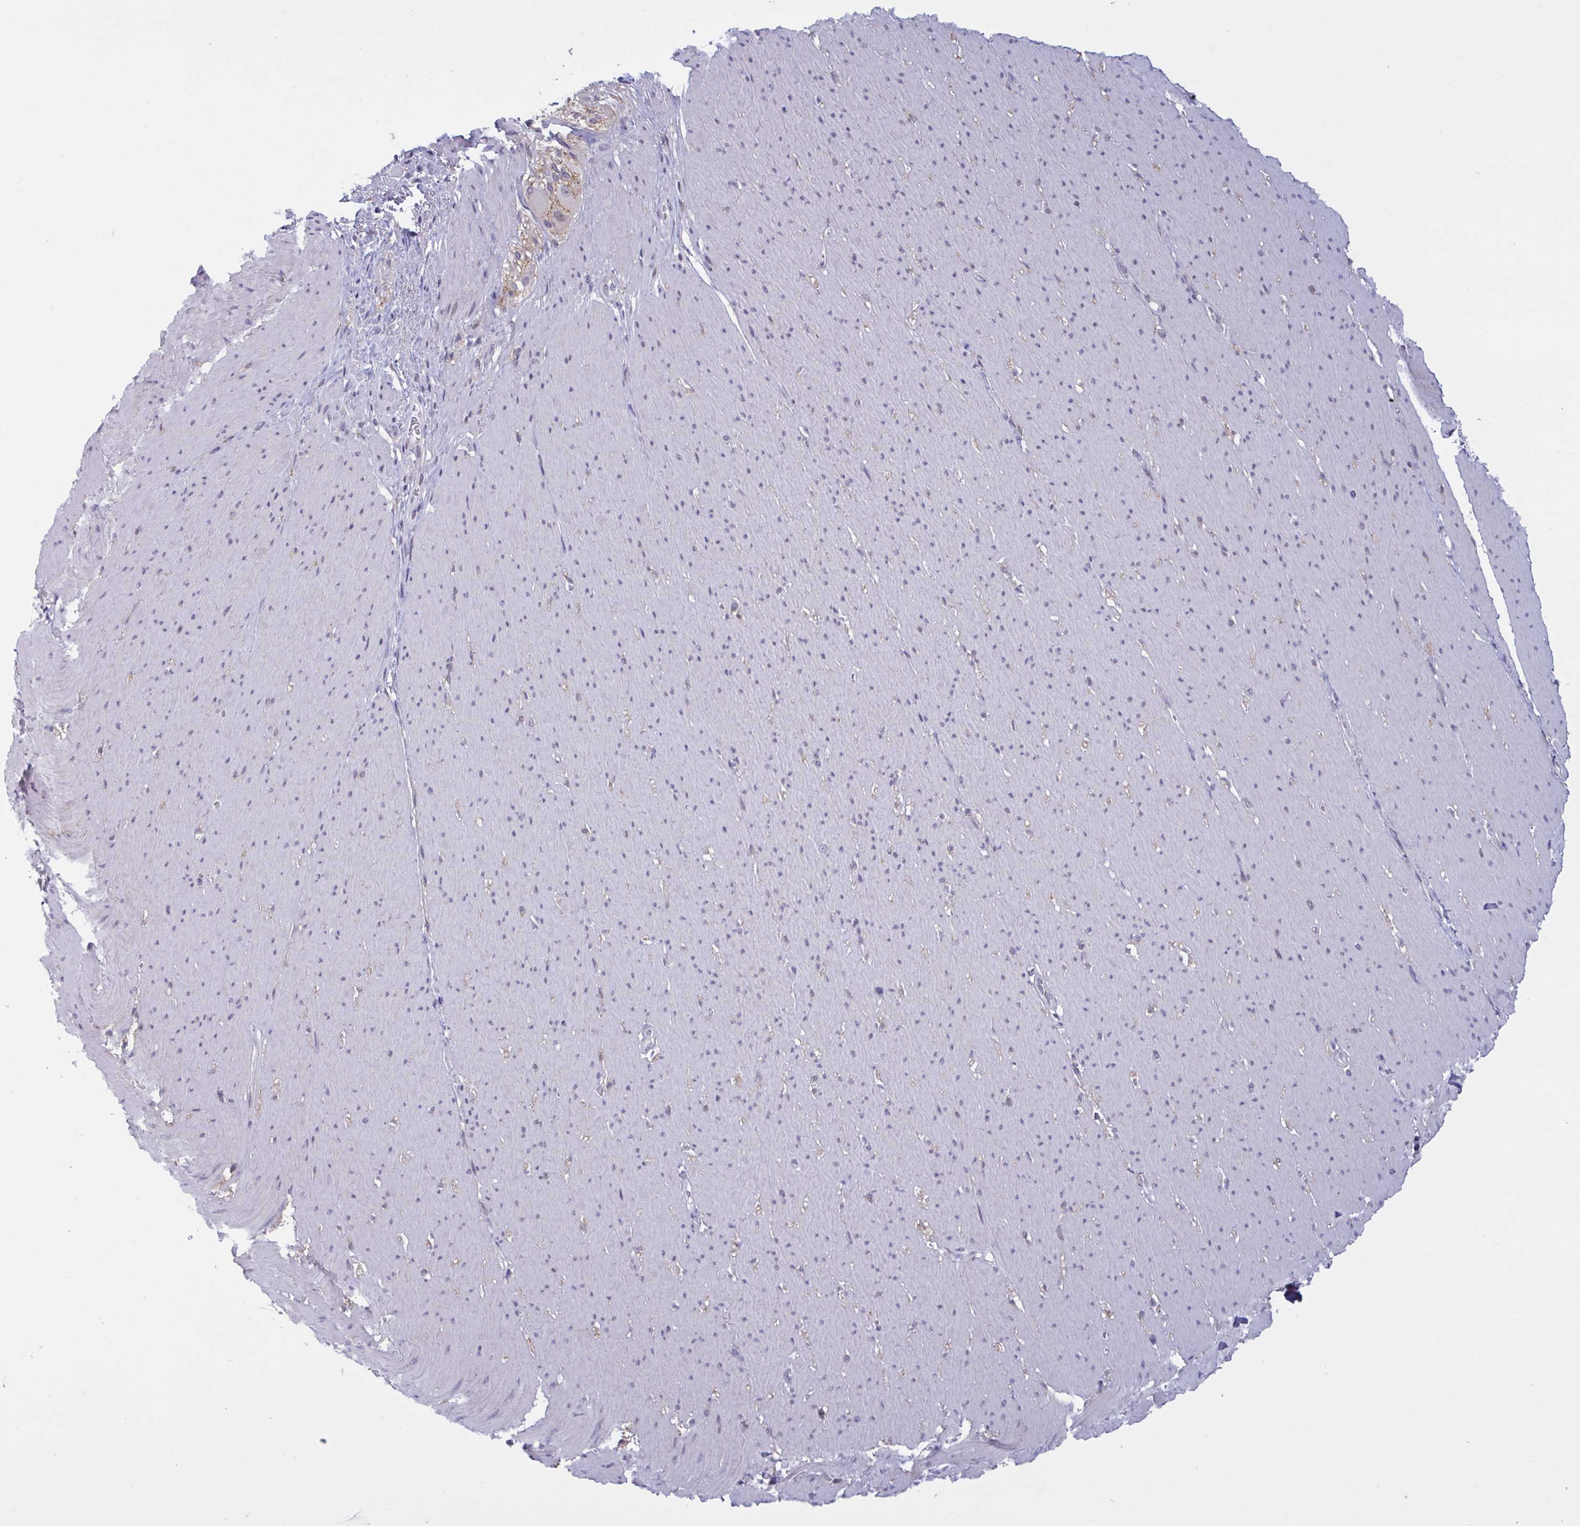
{"staining": {"intensity": "negative", "quantity": "none", "location": "none"}, "tissue": "smooth muscle", "cell_type": "Smooth muscle cells", "image_type": "normal", "snomed": [{"axis": "morphology", "description": "Normal tissue, NOS"}, {"axis": "topography", "description": "Smooth muscle"}, {"axis": "topography", "description": "Rectum"}], "caption": "DAB immunohistochemical staining of normal human smooth muscle reveals no significant expression in smooth muscle cells. (Stains: DAB IHC with hematoxylin counter stain, Microscopy: brightfield microscopy at high magnification).", "gene": "TCEAL8", "patient": {"sex": "male", "age": 53}}